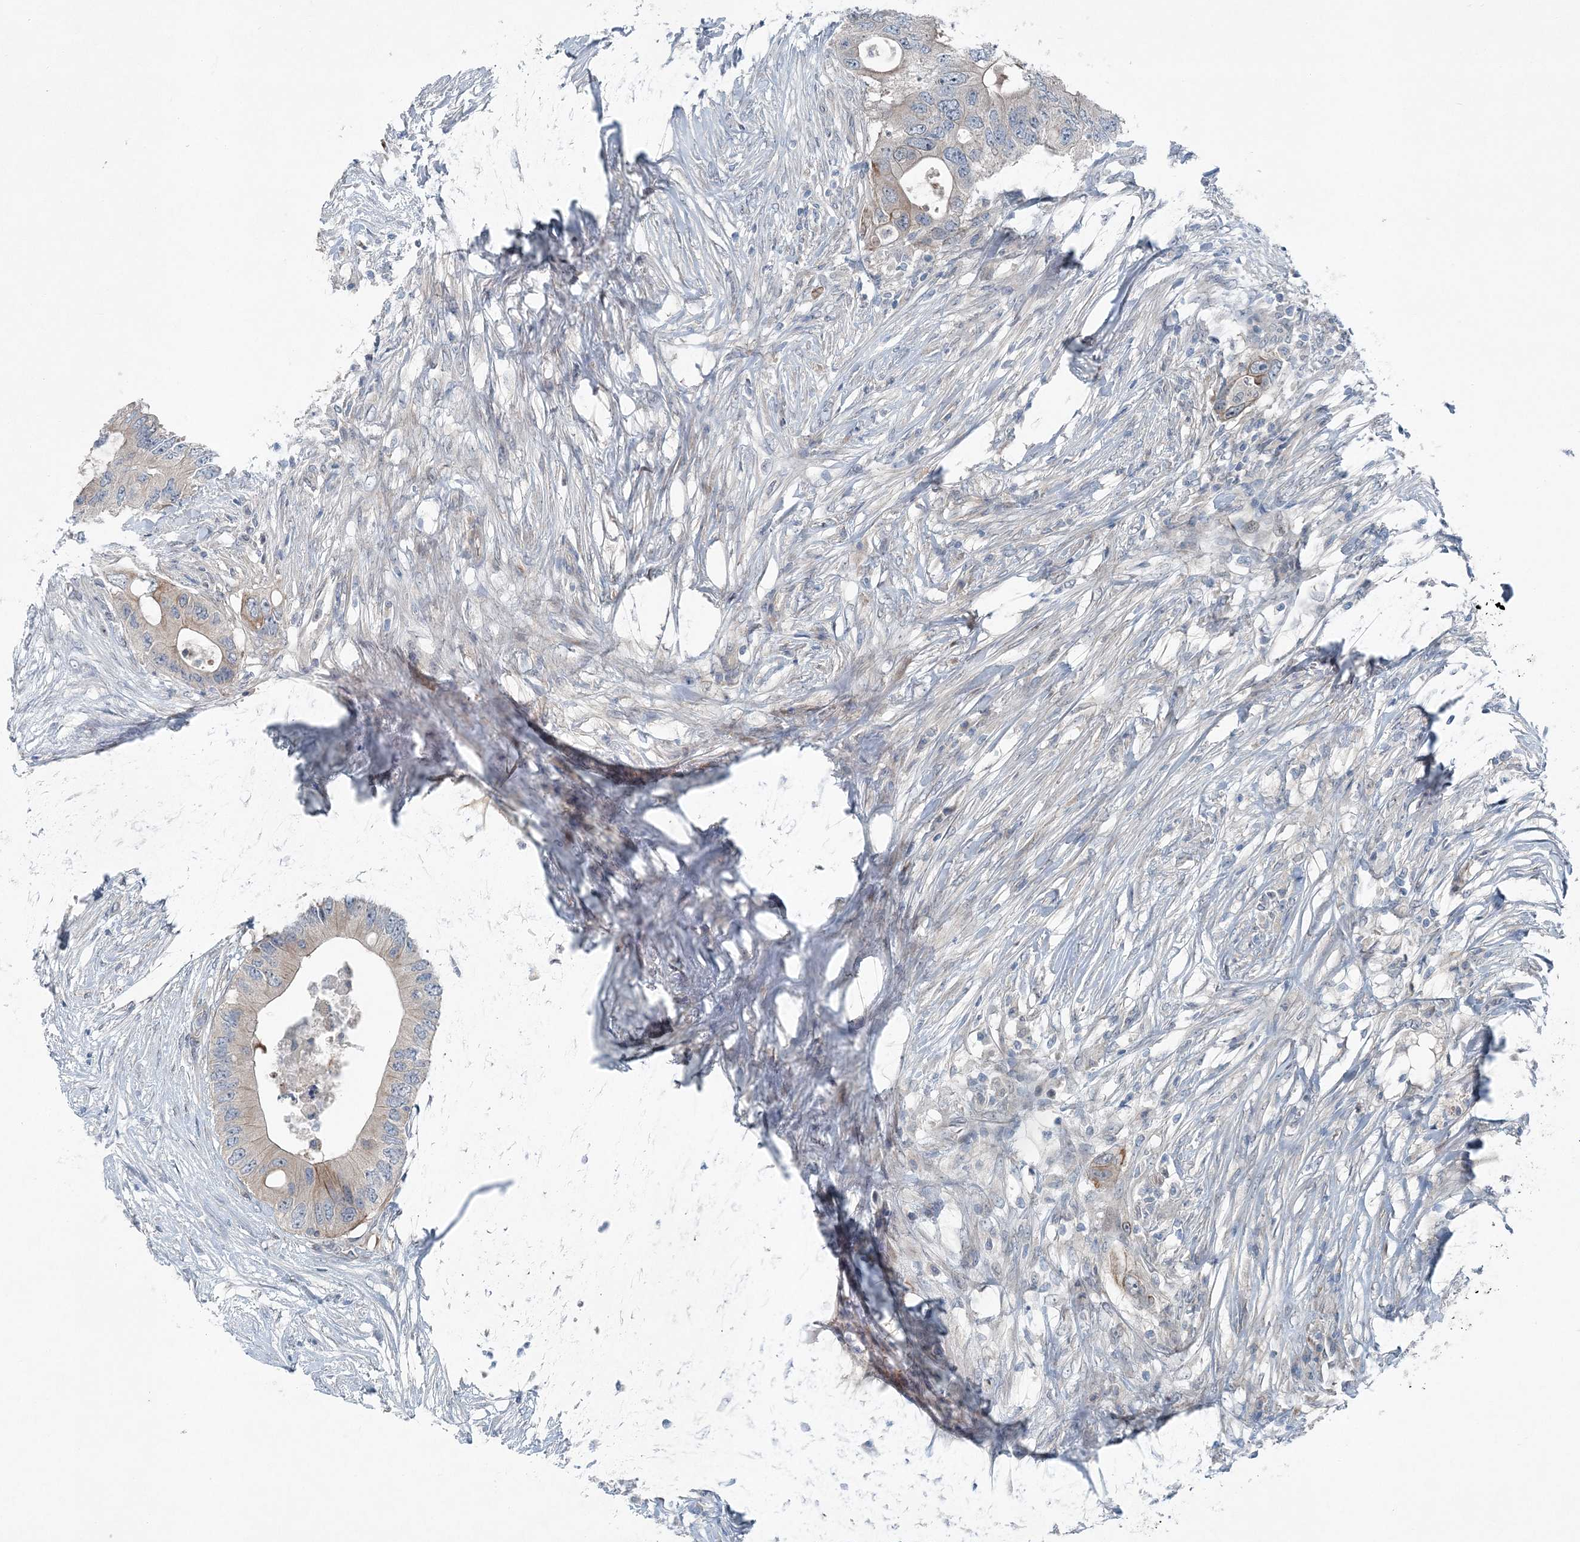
{"staining": {"intensity": "moderate", "quantity": "<25%", "location": "cytoplasmic/membranous"}, "tissue": "colorectal cancer", "cell_type": "Tumor cells", "image_type": "cancer", "snomed": [{"axis": "morphology", "description": "Adenocarcinoma, NOS"}, {"axis": "topography", "description": "Colon"}], "caption": "Colorectal cancer stained for a protein reveals moderate cytoplasmic/membranous positivity in tumor cells.", "gene": "KIAA1586", "patient": {"sex": "male", "age": 71}}